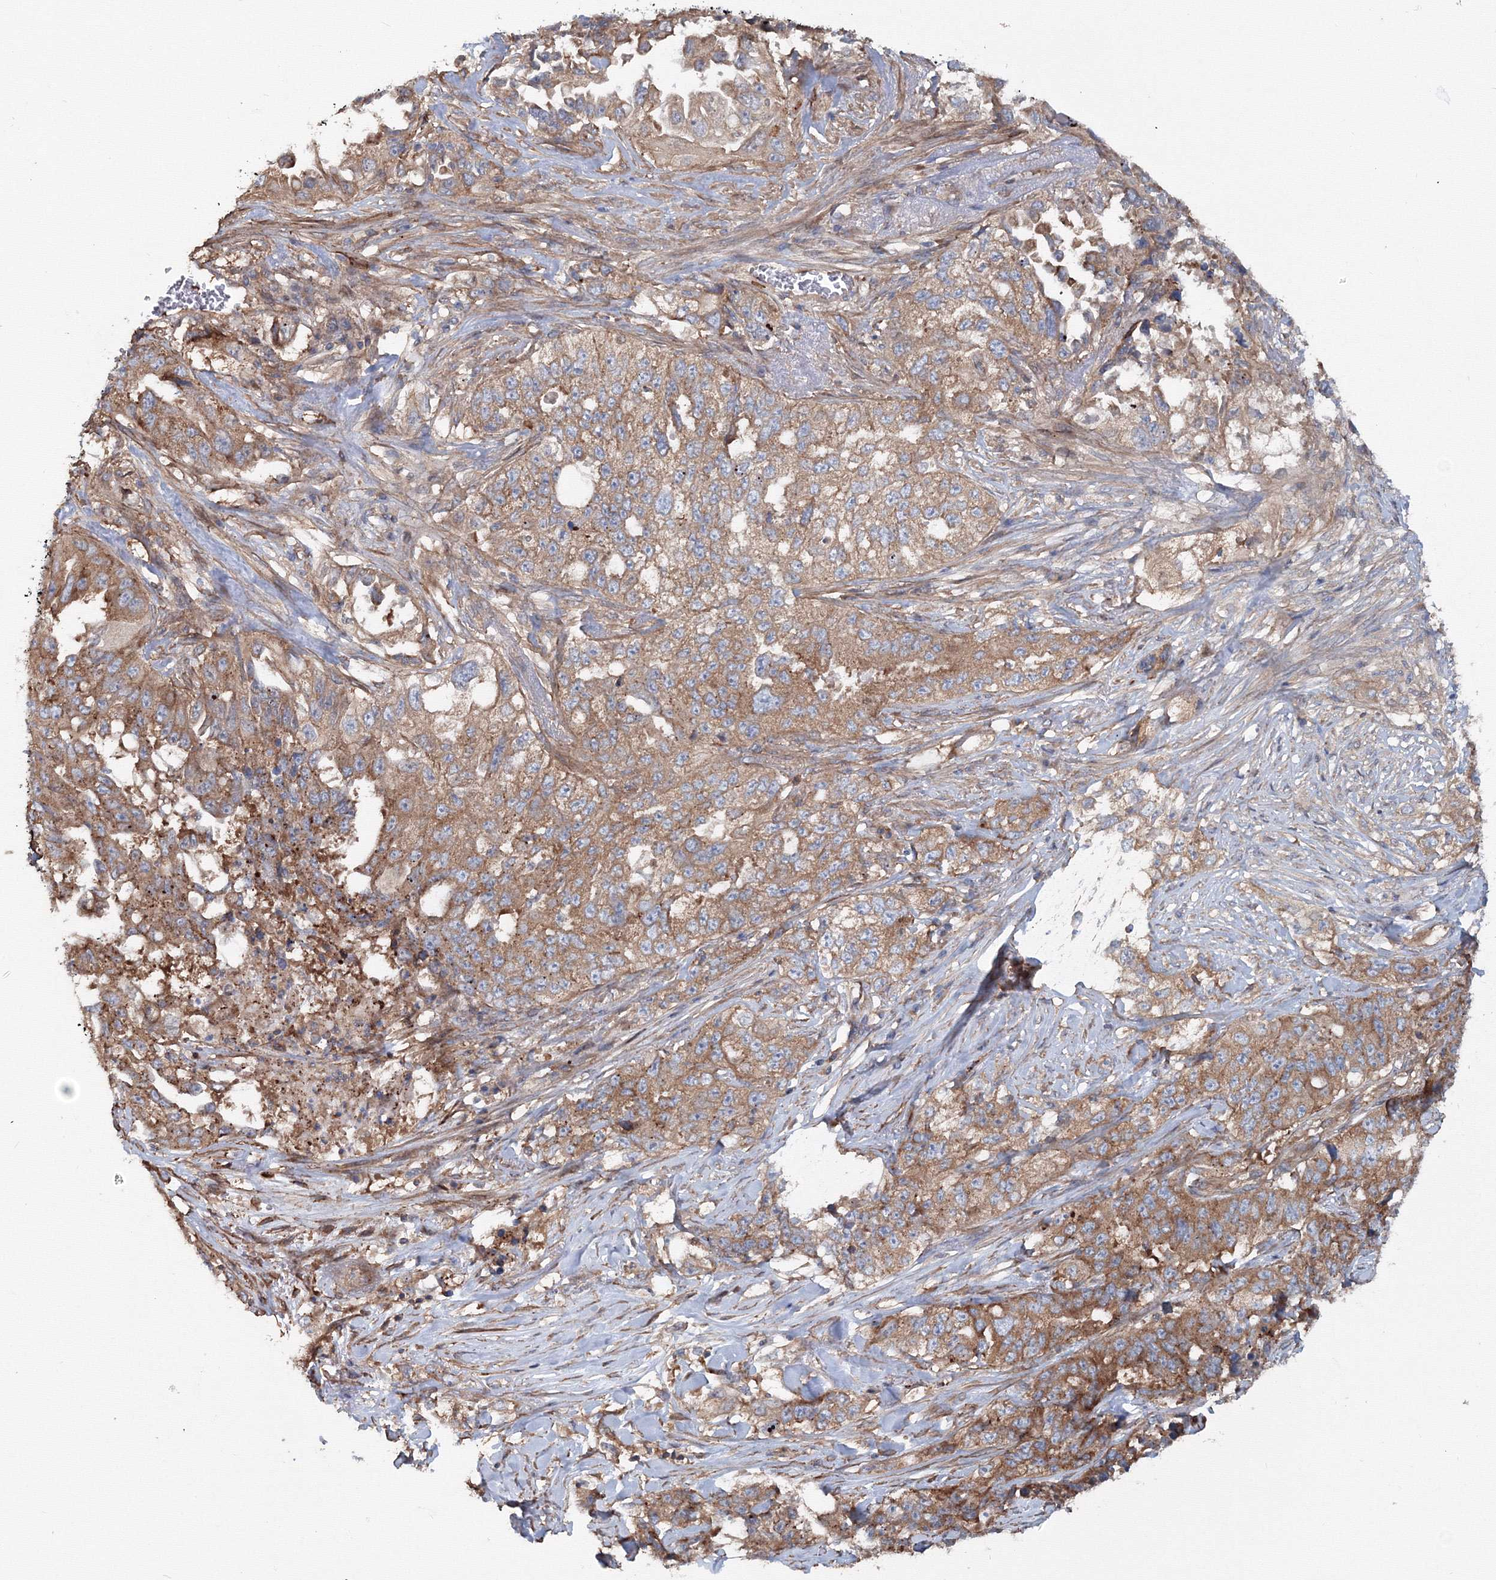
{"staining": {"intensity": "moderate", "quantity": ">75%", "location": "cytoplasmic/membranous"}, "tissue": "lung cancer", "cell_type": "Tumor cells", "image_type": "cancer", "snomed": [{"axis": "morphology", "description": "Adenocarcinoma, NOS"}, {"axis": "topography", "description": "Lung"}], "caption": "Brown immunohistochemical staining in human adenocarcinoma (lung) shows moderate cytoplasmic/membranous positivity in about >75% of tumor cells.", "gene": "EXOC1", "patient": {"sex": "female", "age": 51}}